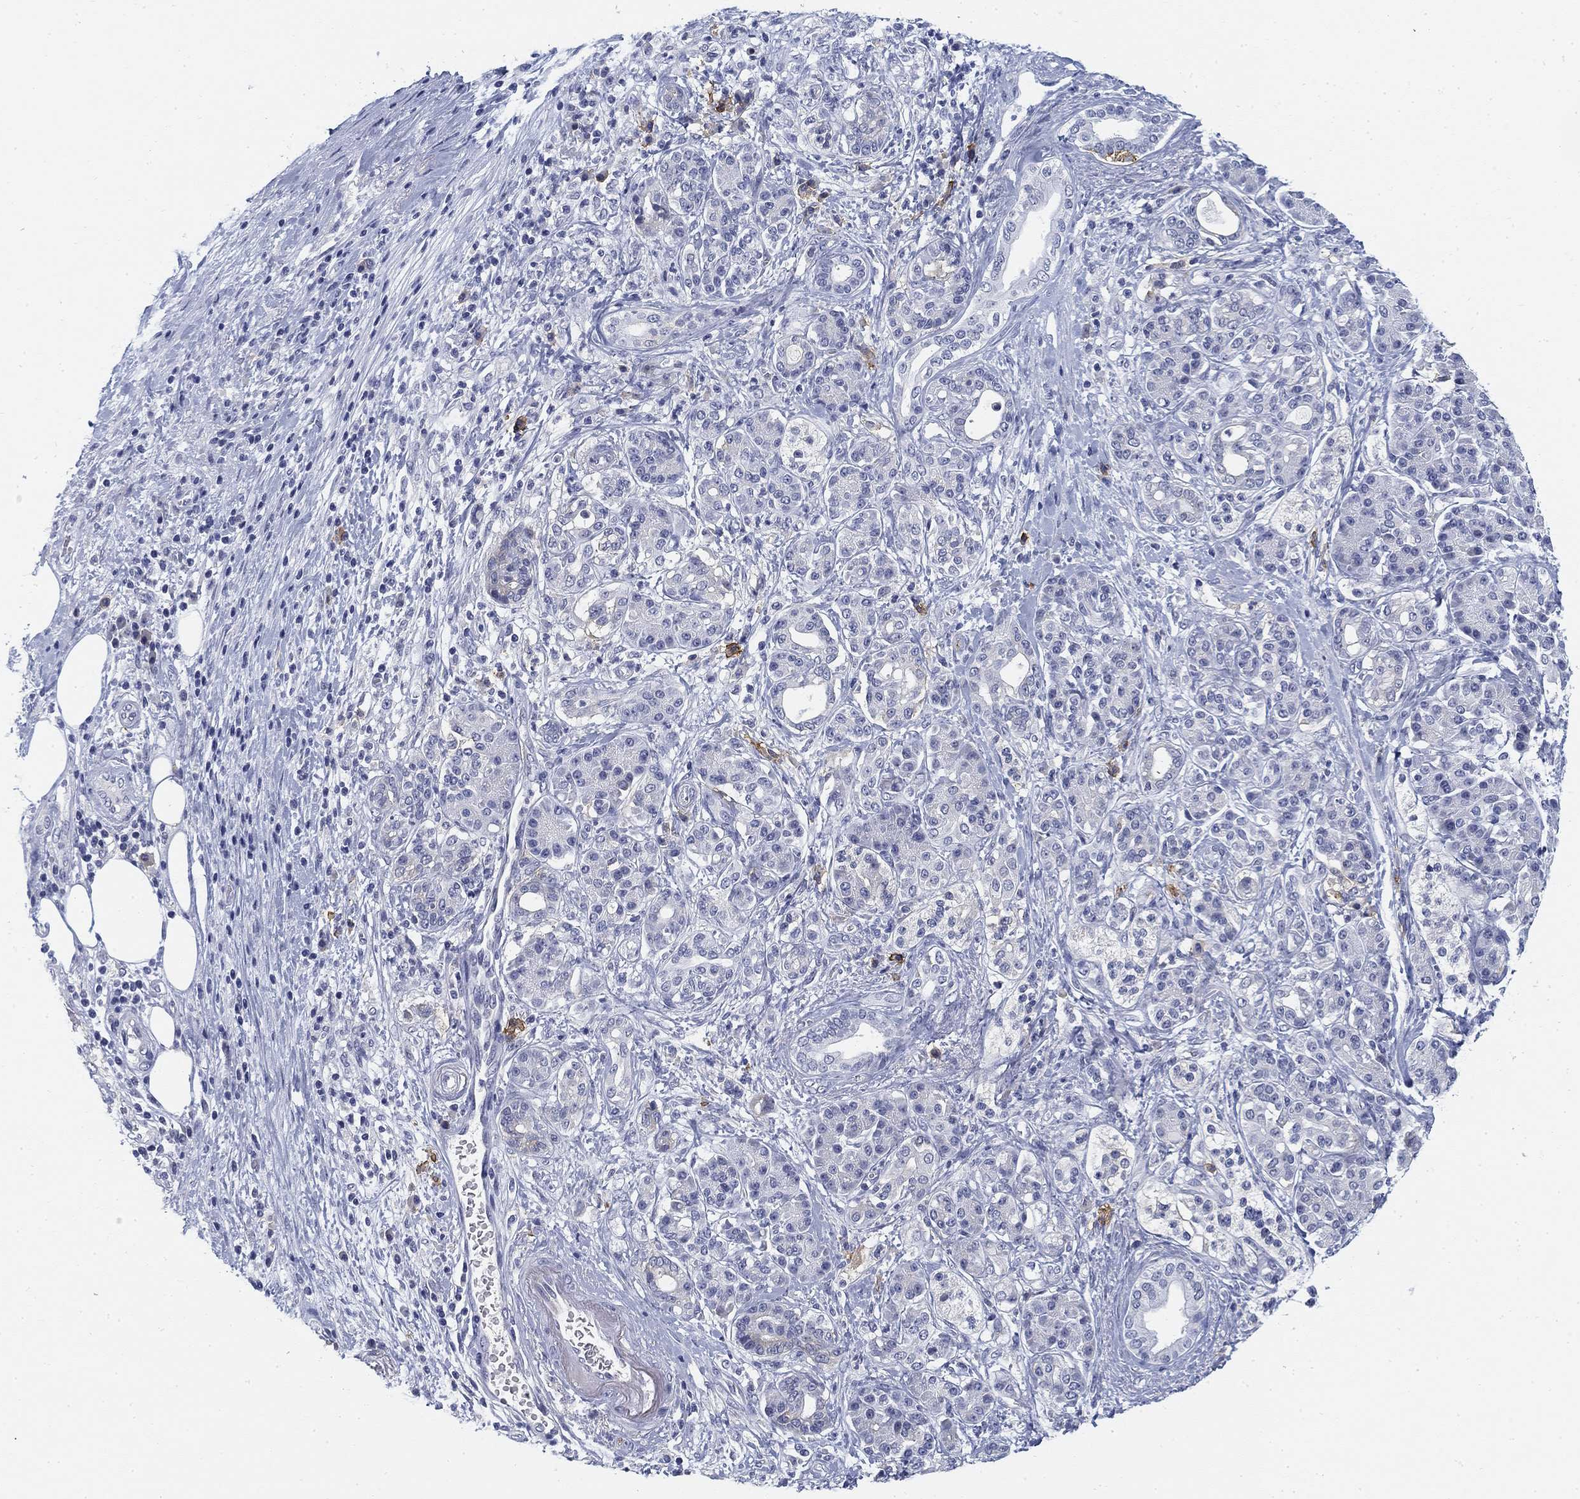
{"staining": {"intensity": "negative", "quantity": "none", "location": "none"}, "tissue": "pancreatic cancer", "cell_type": "Tumor cells", "image_type": "cancer", "snomed": [{"axis": "morphology", "description": "Adenocarcinoma, NOS"}, {"axis": "topography", "description": "Pancreas"}], "caption": "Human adenocarcinoma (pancreatic) stained for a protein using IHC shows no staining in tumor cells.", "gene": "SLC2A5", "patient": {"sex": "female", "age": 73}}